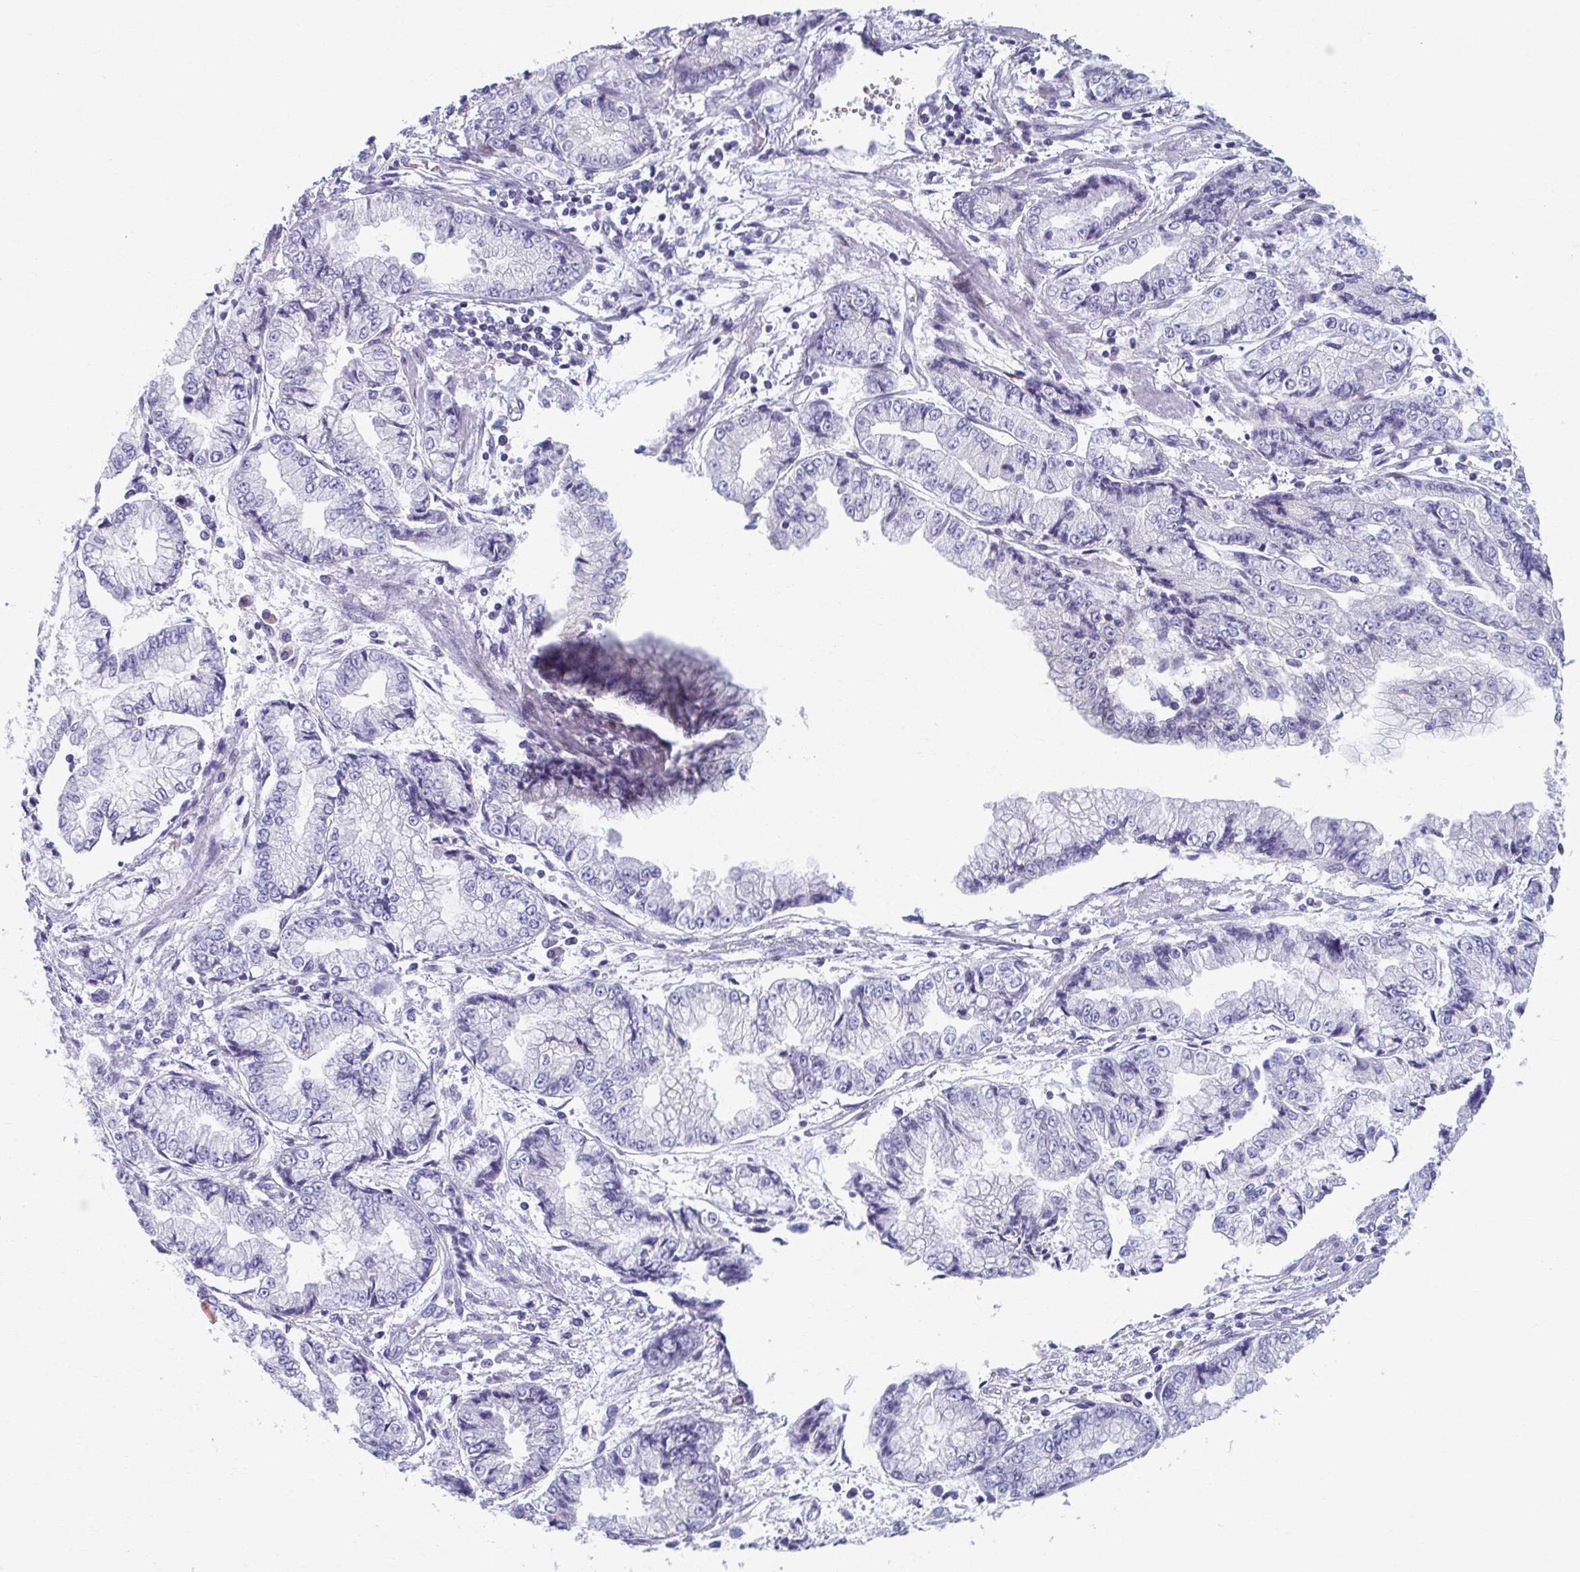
{"staining": {"intensity": "negative", "quantity": "none", "location": "none"}, "tissue": "stomach cancer", "cell_type": "Tumor cells", "image_type": "cancer", "snomed": [{"axis": "morphology", "description": "Adenocarcinoma, NOS"}, {"axis": "topography", "description": "Stomach, upper"}], "caption": "Tumor cells are negative for brown protein staining in stomach cancer (adenocarcinoma).", "gene": "ABHD16B", "patient": {"sex": "female", "age": 74}}